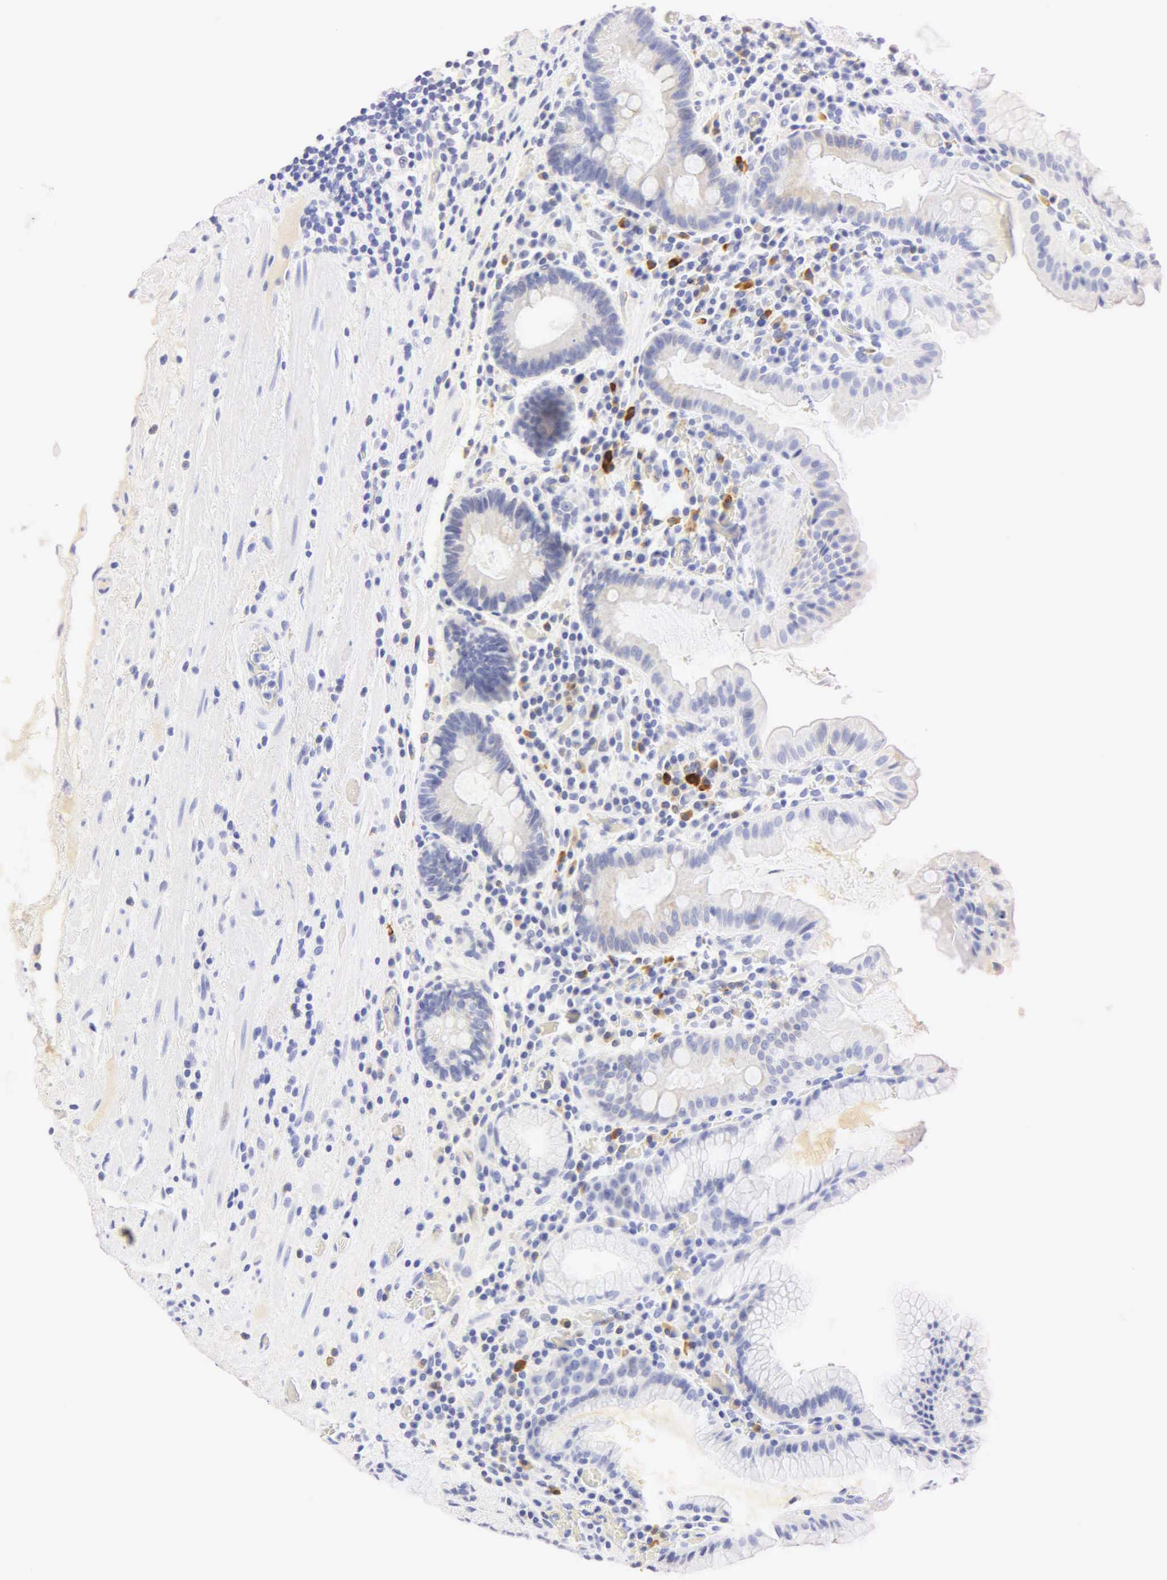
{"staining": {"intensity": "negative", "quantity": "none", "location": "none"}, "tissue": "stomach", "cell_type": "Glandular cells", "image_type": "normal", "snomed": [{"axis": "morphology", "description": "Normal tissue, NOS"}, {"axis": "topography", "description": "Stomach, lower"}, {"axis": "topography", "description": "Duodenum"}], "caption": "The immunohistochemistry image has no significant positivity in glandular cells of stomach.", "gene": "NKX2", "patient": {"sex": "male", "age": 84}}